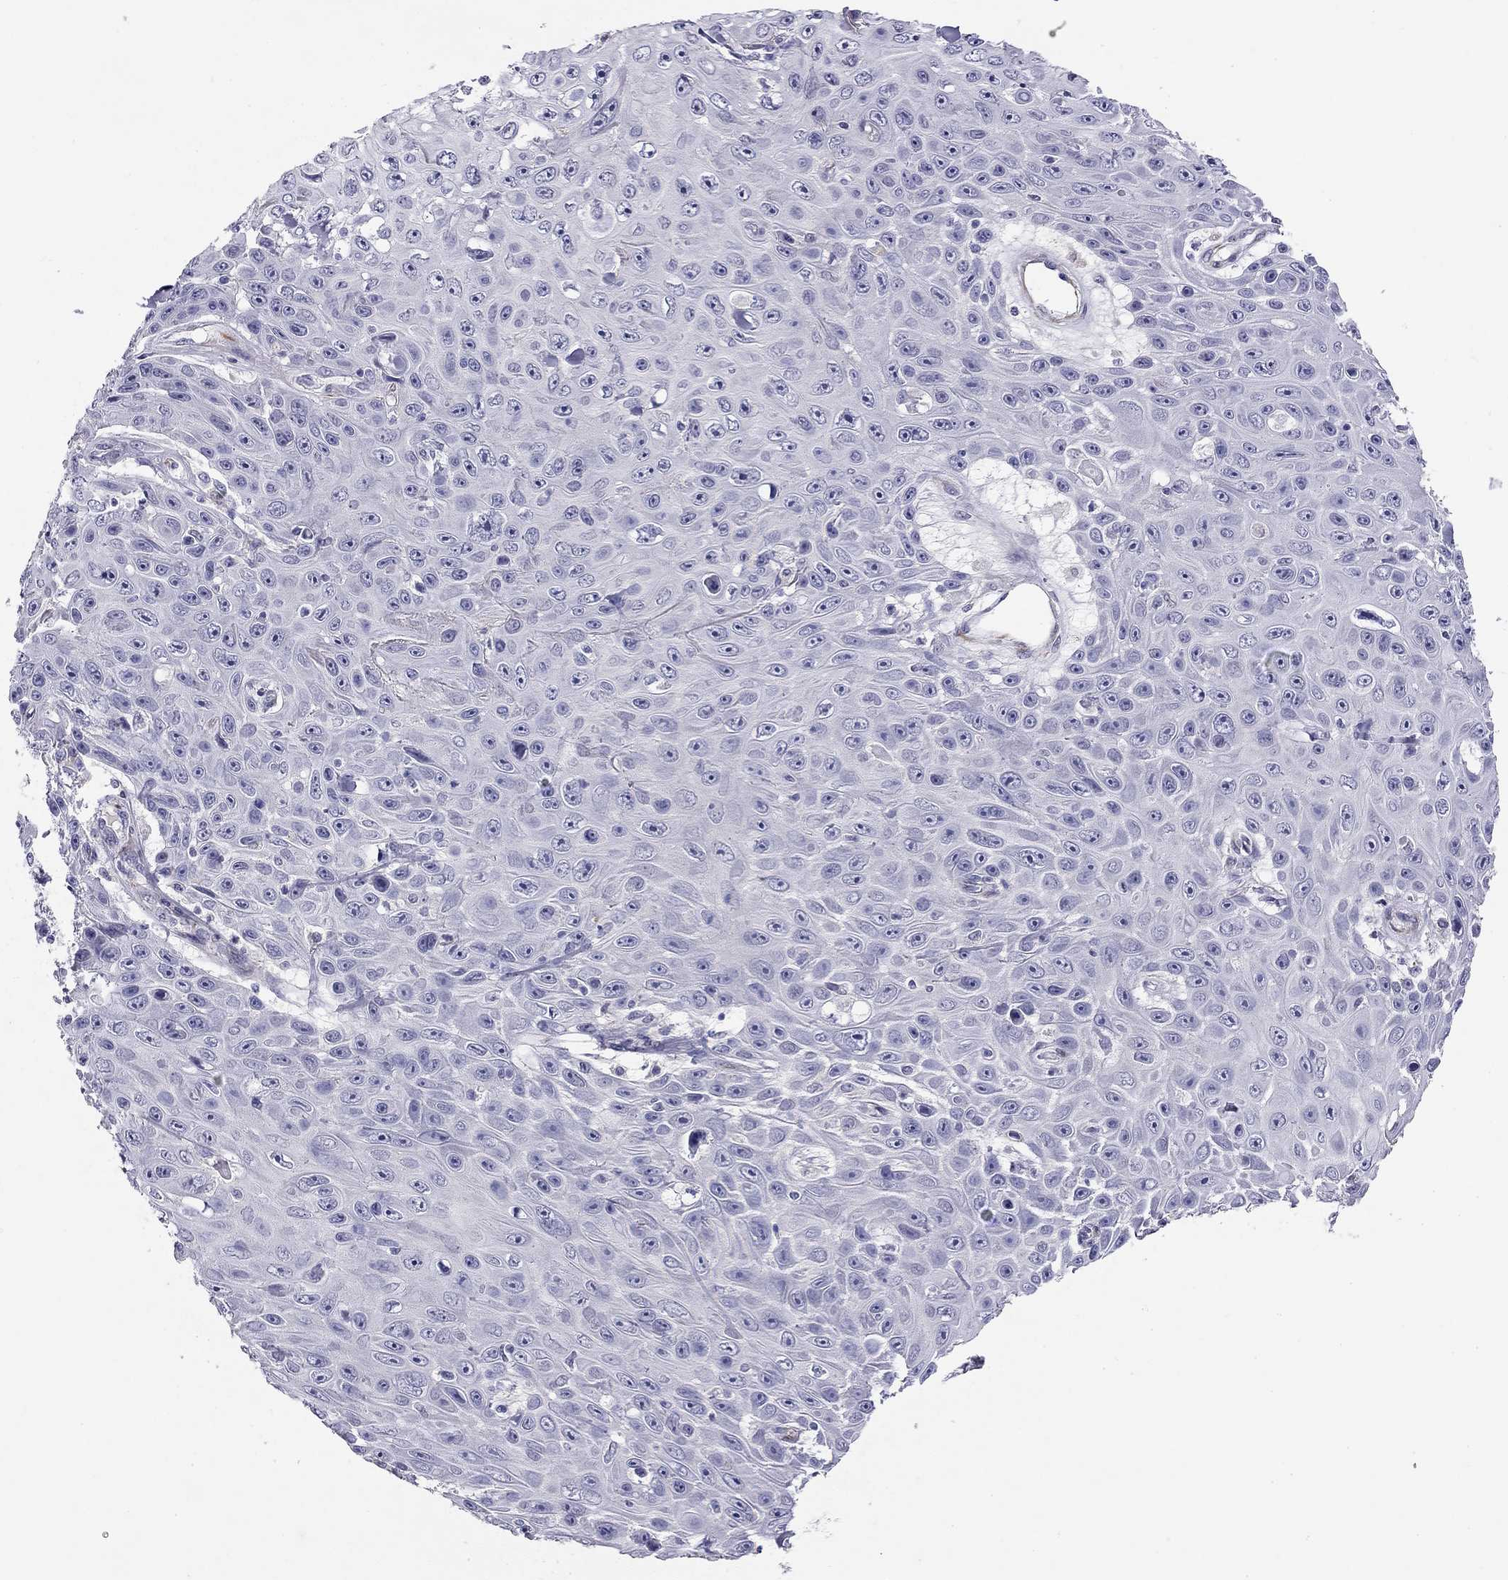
{"staining": {"intensity": "negative", "quantity": "none", "location": "none"}, "tissue": "skin cancer", "cell_type": "Tumor cells", "image_type": "cancer", "snomed": [{"axis": "morphology", "description": "Squamous cell carcinoma, NOS"}, {"axis": "topography", "description": "Skin"}], "caption": "High magnification brightfield microscopy of skin cancer stained with DAB (3,3'-diaminobenzidine) (brown) and counterstained with hematoxylin (blue): tumor cells show no significant positivity. Nuclei are stained in blue.", "gene": "RTL1", "patient": {"sex": "male", "age": 82}}